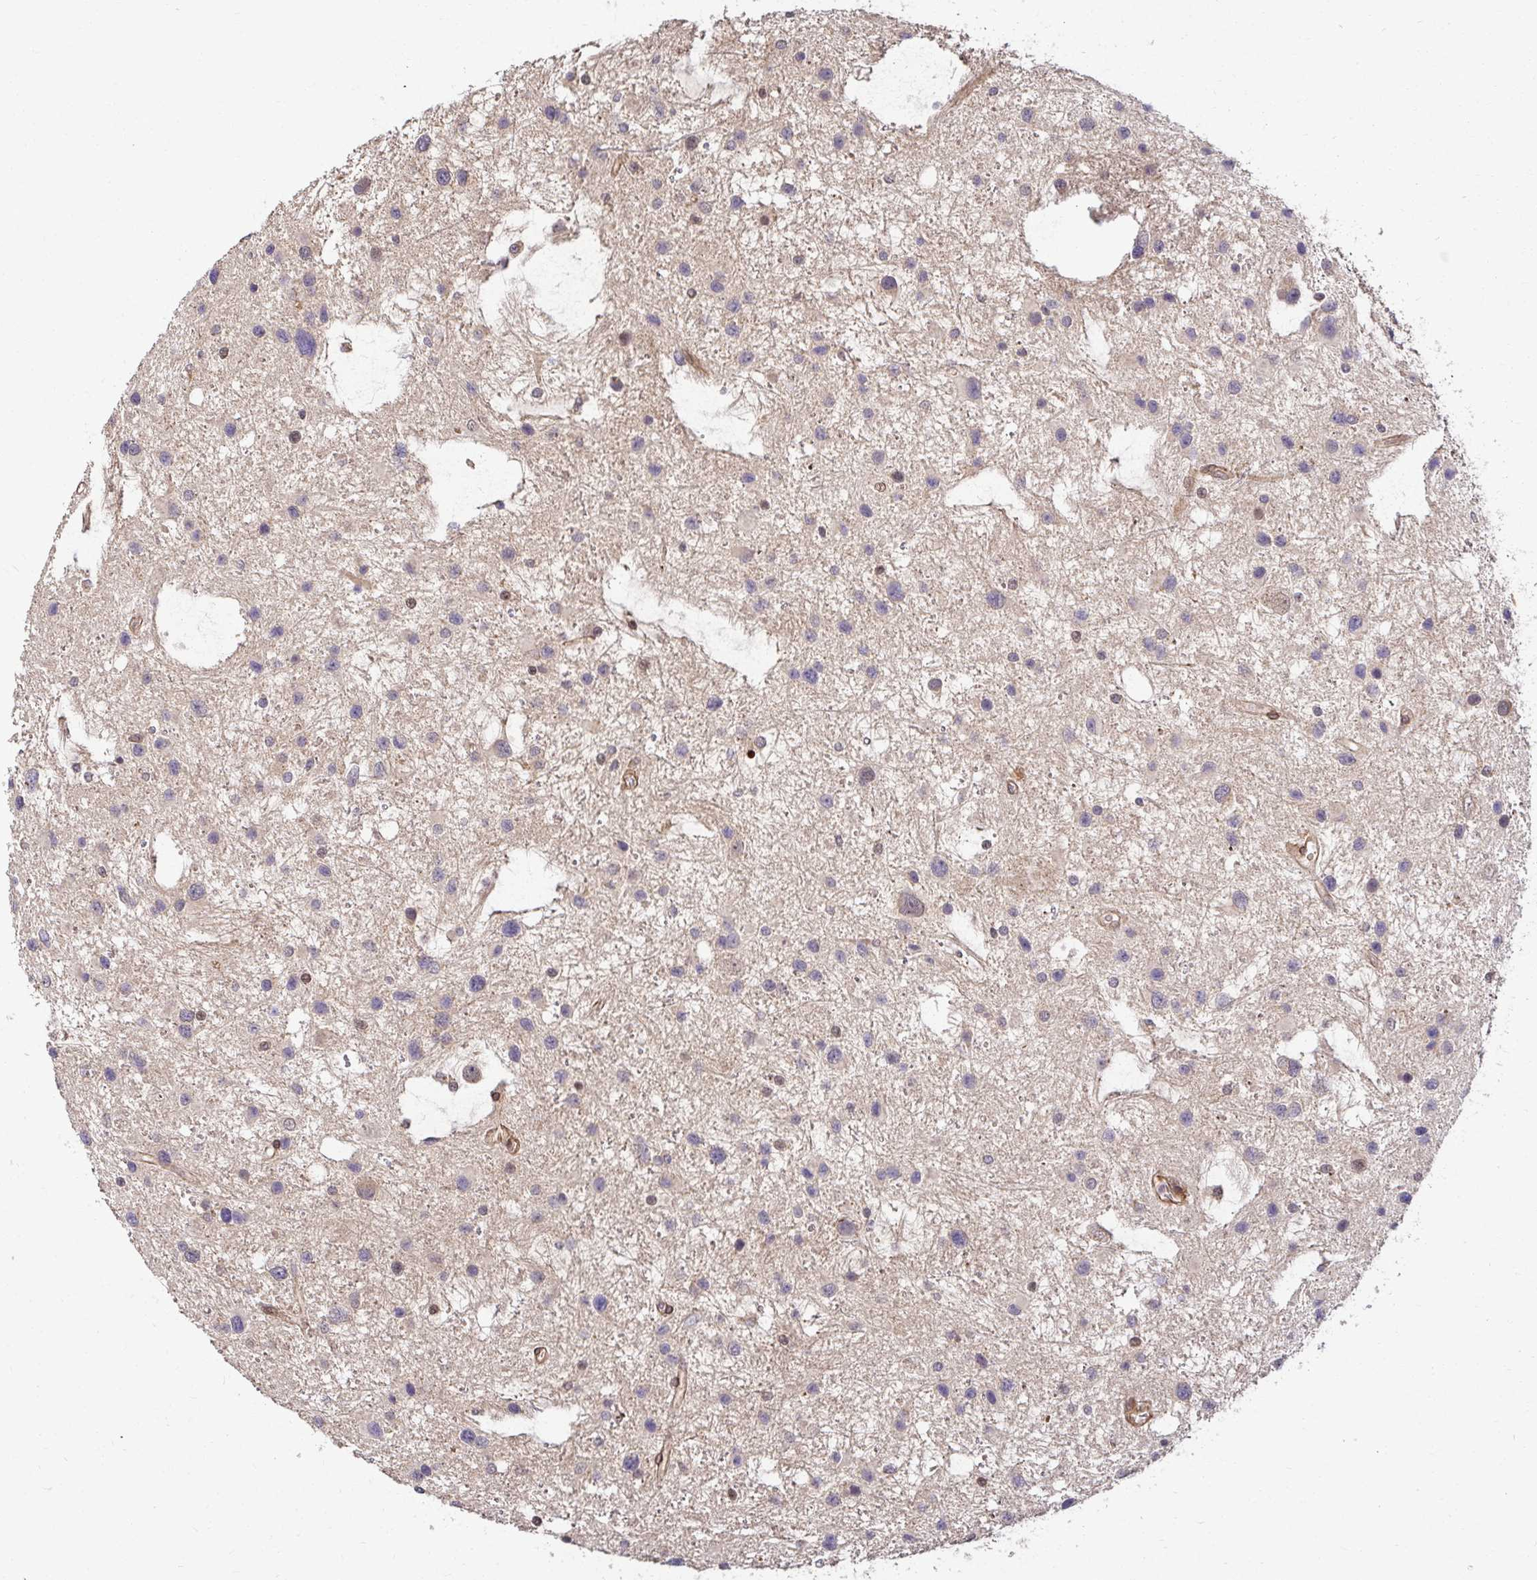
{"staining": {"intensity": "negative", "quantity": "none", "location": "none"}, "tissue": "glioma", "cell_type": "Tumor cells", "image_type": "cancer", "snomed": [{"axis": "morphology", "description": "Glioma, malignant, Low grade"}, {"axis": "topography", "description": "Brain"}], "caption": "Tumor cells are negative for brown protein staining in malignant glioma (low-grade).", "gene": "PSMA4", "patient": {"sex": "female", "age": 32}}